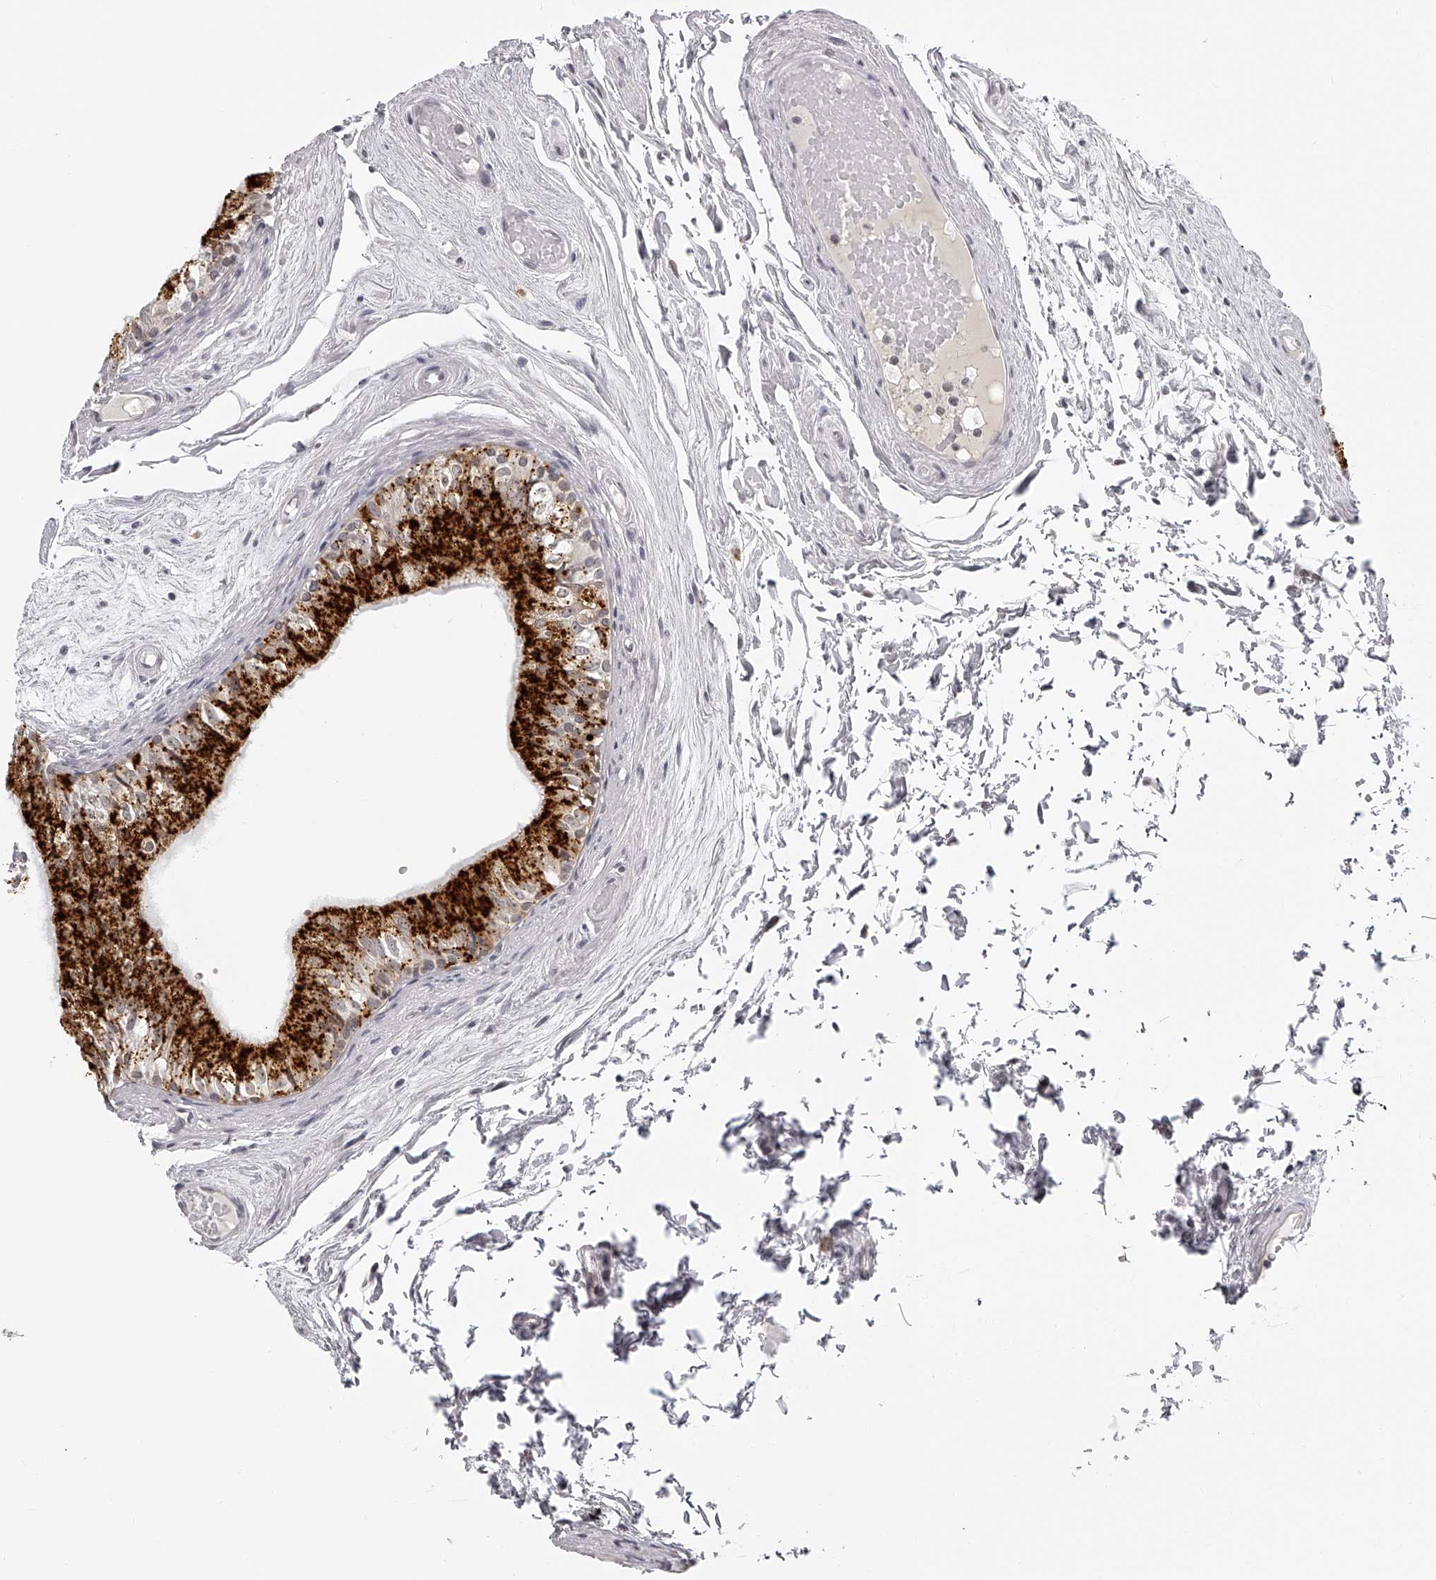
{"staining": {"intensity": "strong", "quantity": ">75%", "location": "cytoplasmic/membranous"}, "tissue": "epididymis", "cell_type": "Glandular cells", "image_type": "normal", "snomed": [{"axis": "morphology", "description": "Normal tissue, NOS"}, {"axis": "topography", "description": "Epididymis"}], "caption": "The histopathology image reveals staining of benign epididymis, revealing strong cytoplasmic/membranous protein staining (brown color) within glandular cells.", "gene": "RNF220", "patient": {"sex": "male", "age": 79}}